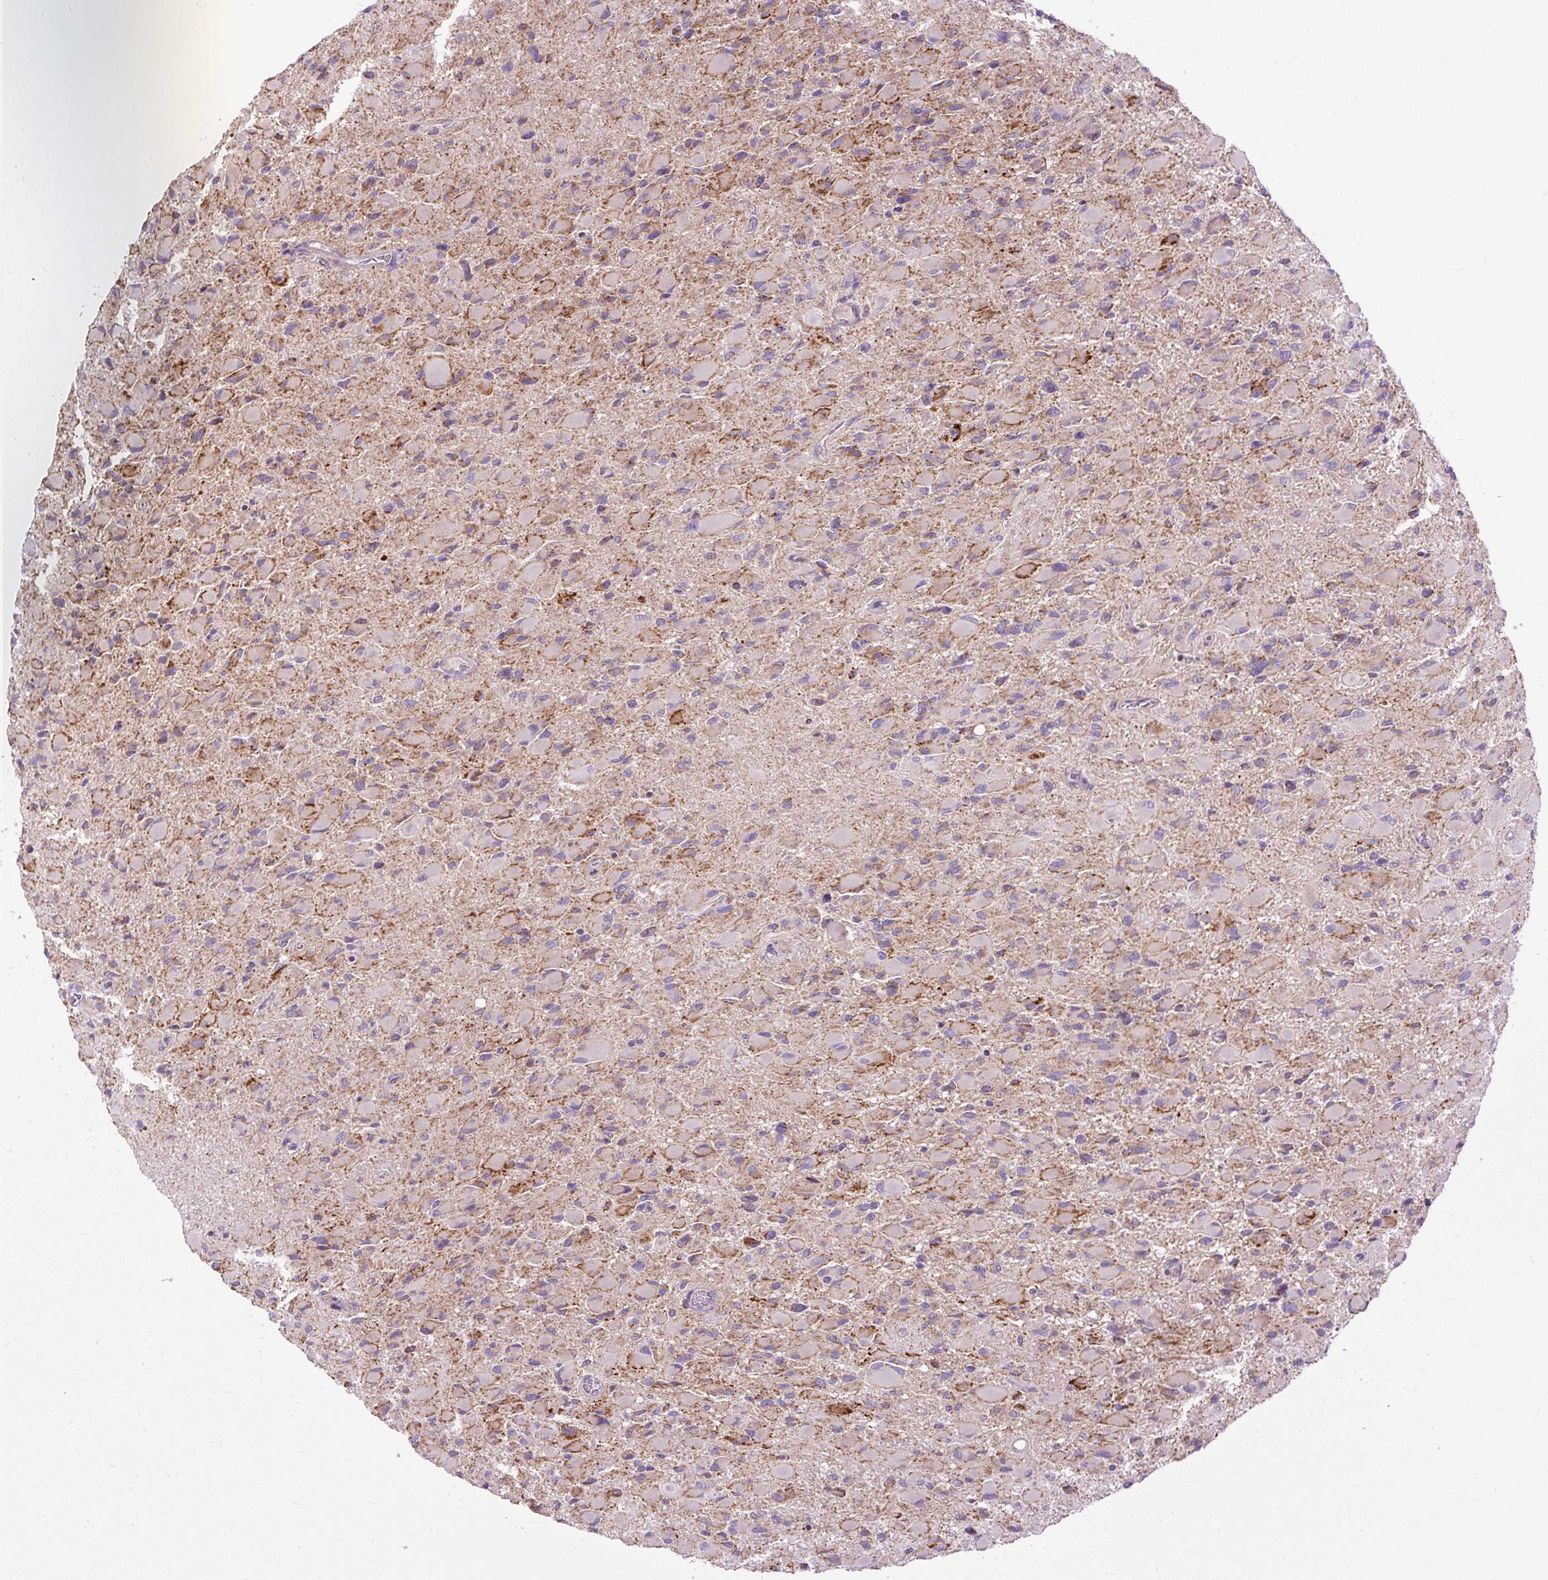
{"staining": {"intensity": "moderate", "quantity": "25%-75%", "location": "cytoplasmic/membranous"}, "tissue": "glioma", "cell_type": "Tumor cells", "image_type": "cancer", "snomed": [{"axis": "morphology", "description": "Glioma, malignant, High grade"}, {"axis": "topography", "description": "Cerebral cortex"}], "caption": "Tumor cells show moderate cytoplasmic/membranous staining in about 25%-75% of cells in high-grade glioma (malignant). (brown staining indicates protein expression, while blue staining denotes nuclei).", "gene": "TM2D3", "patient": {"sex": "female", "age": 36}}